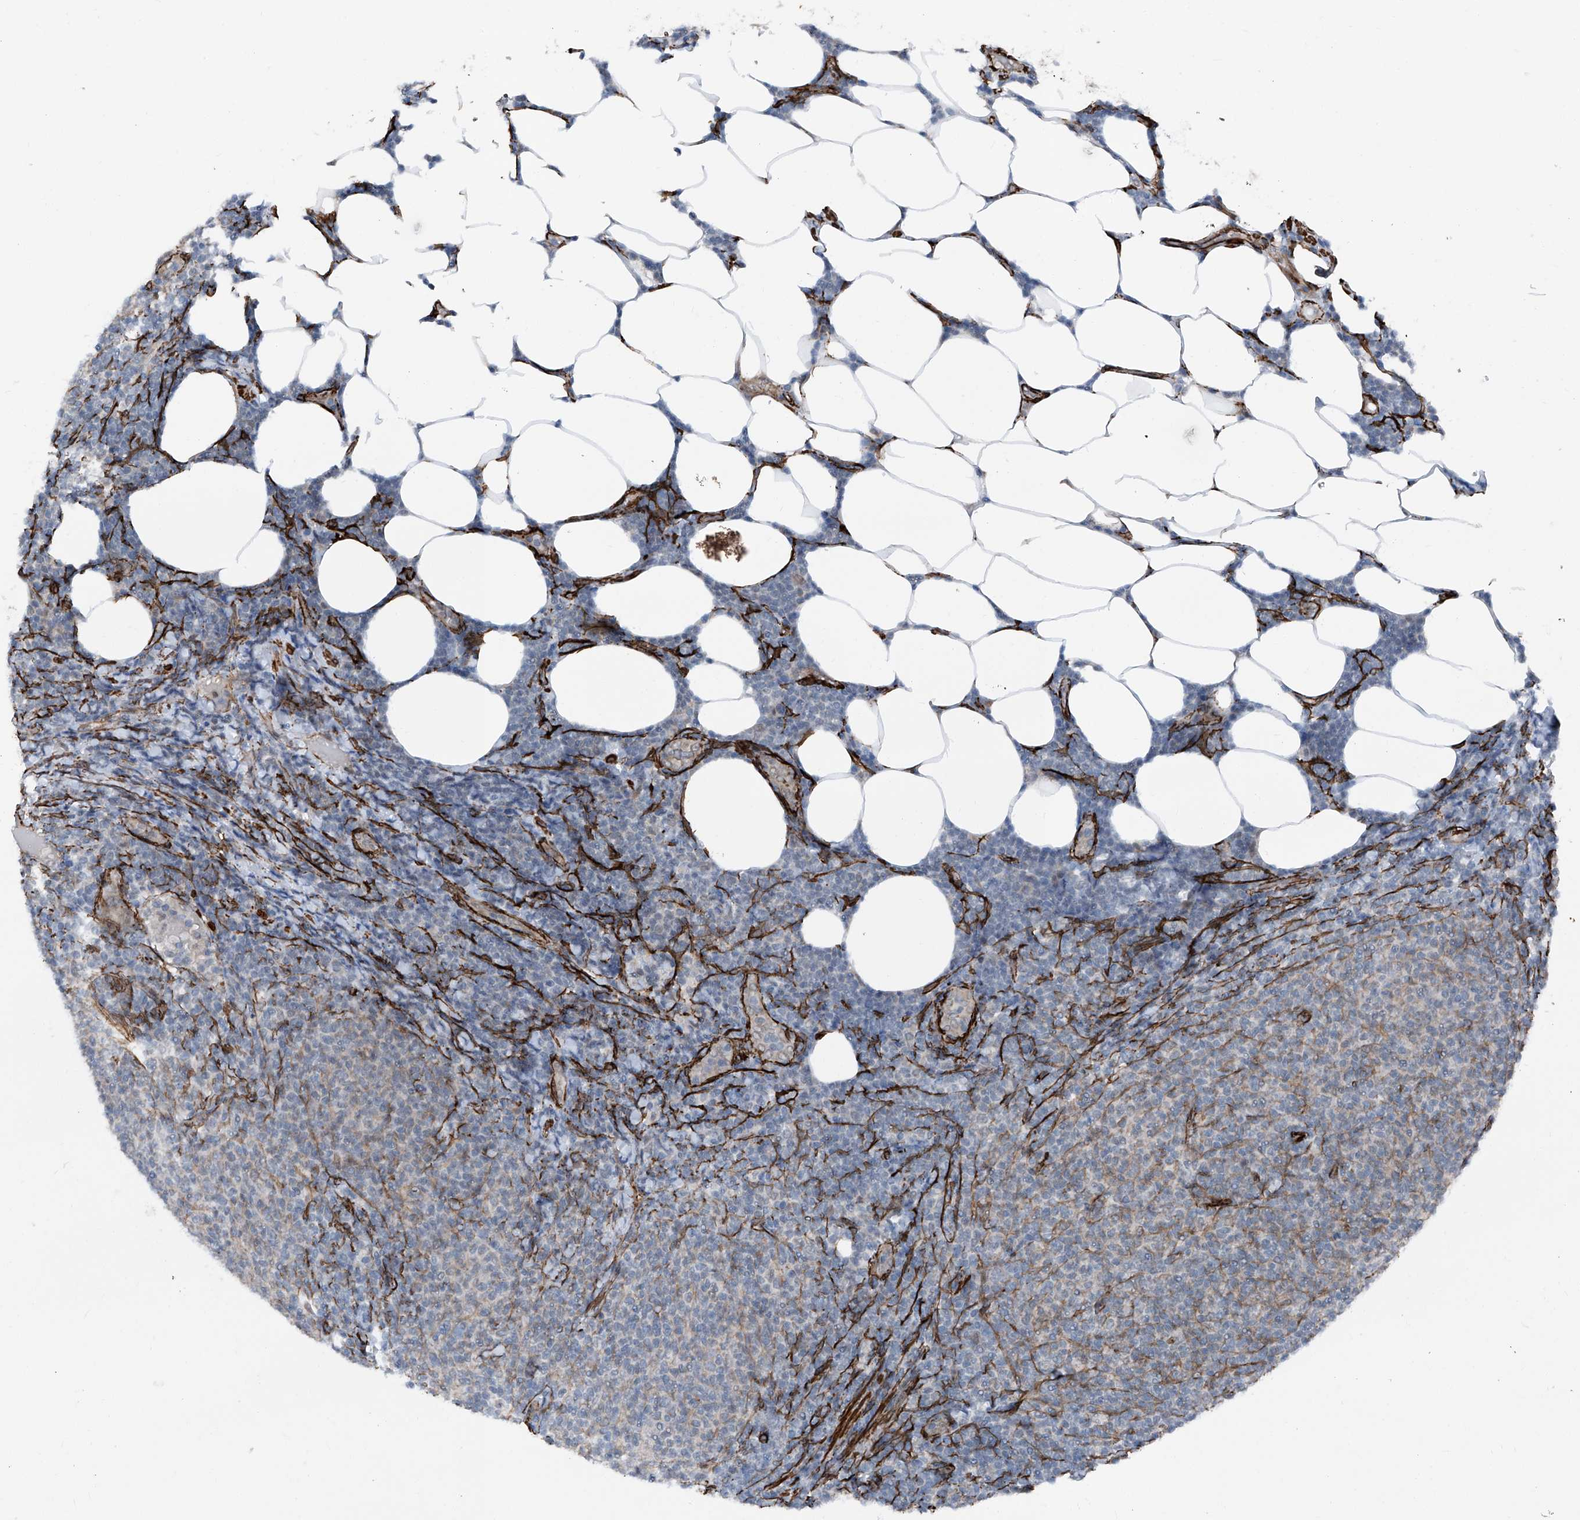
{"staining": {"intensity": "negative", "quantity": "none", "location": "none"}, "tissue": "lymphoma", "cell_type": "Tumor cells", "image_type": "cancer", "snomed": [{"axis": "morphology", "description": "Malignant lymphoma, non-Hodgkin's type, Low grade"}, {"axis": "topography", "description": "Lymph node"}], "caption": "Immunohistochemistry (IHC) photomicrograph of neoplastic tissue: lymphoma stained with DAB displays no significant protein expression in tumor cells. Brightfield microscopy of immunohistochemistry (IHC) stained with DAB (brown) and hematoxylin (blue), captured at high magnification.", "gene": "COA7", "patient": {"sex": "male", "age": 66}}